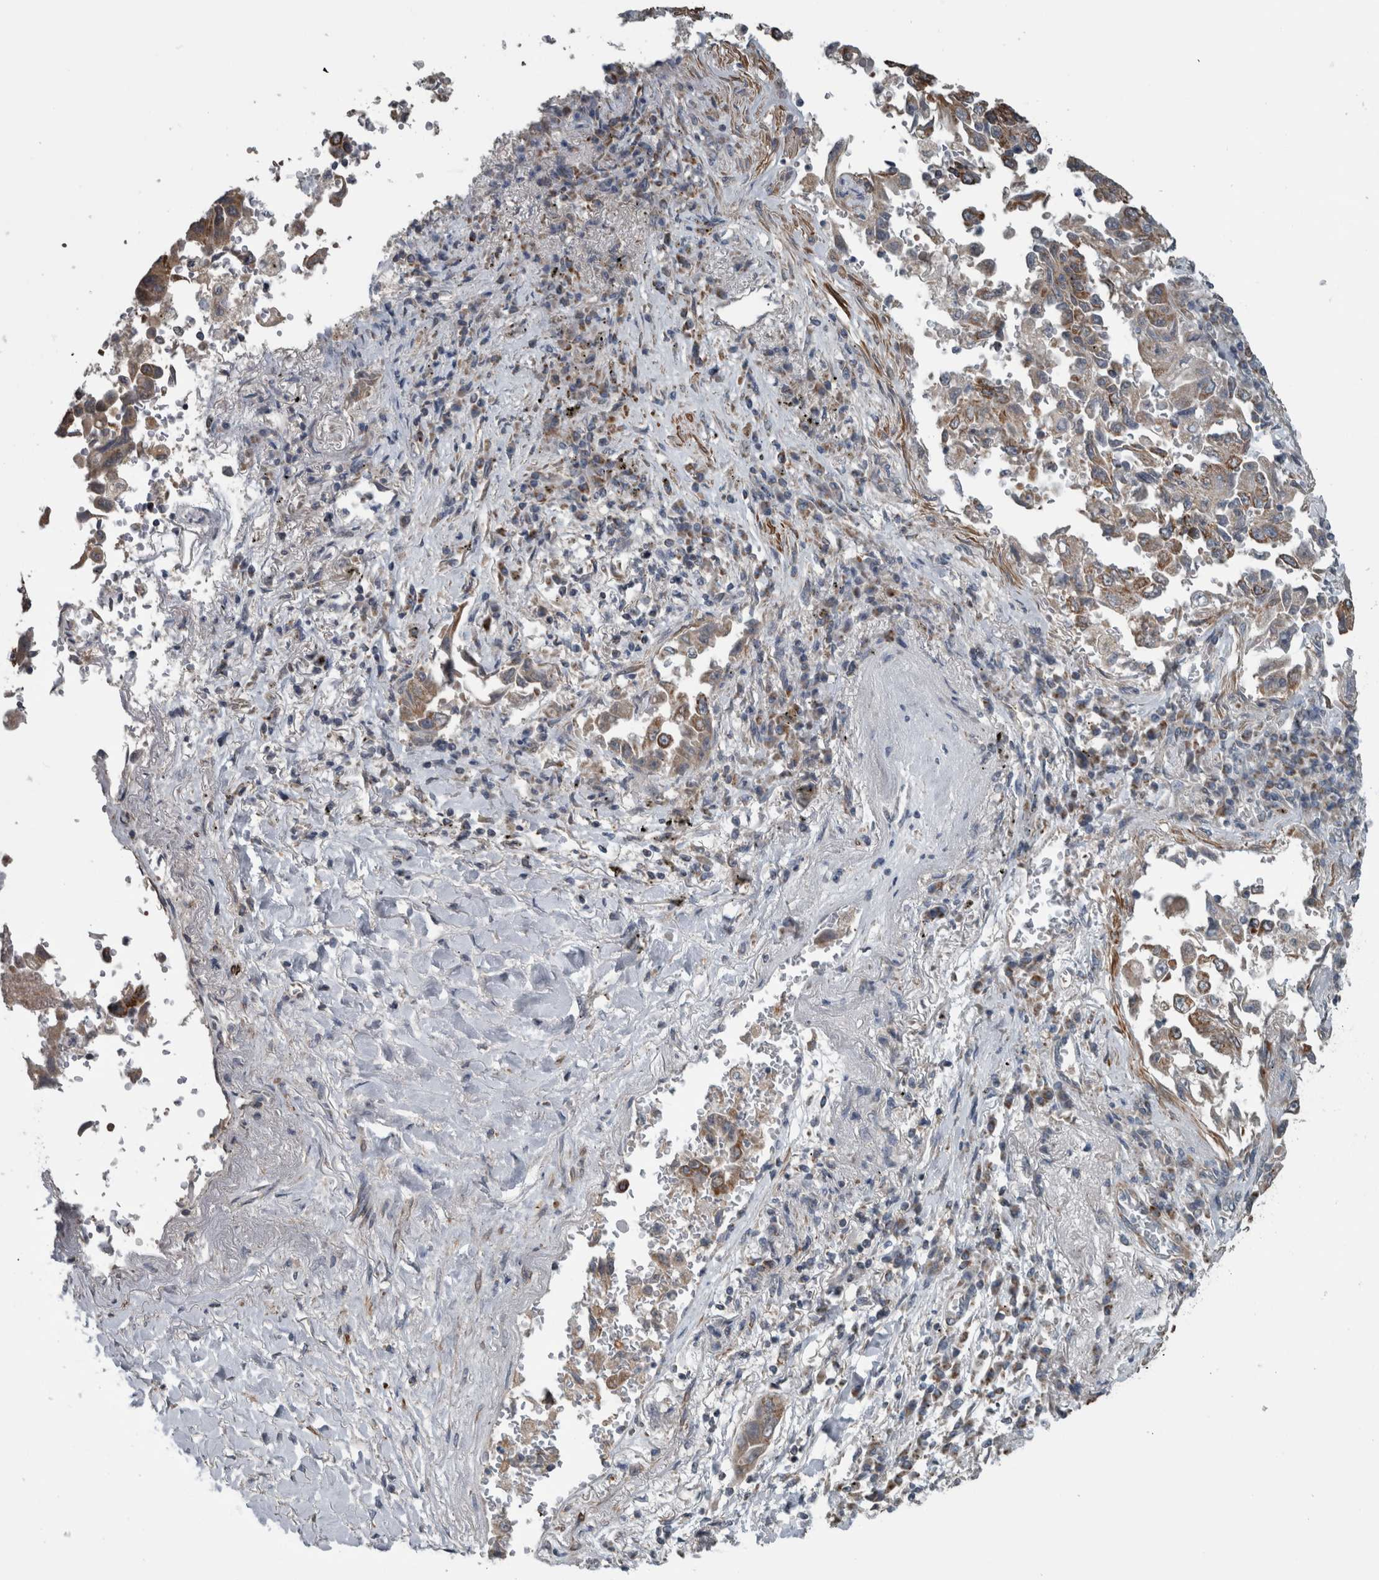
{"staining": {"intensity": "moderate", "quantity": "<25%", "location": "cytoplasmic/membranous"}, "tissue": "lung cancer", "cell_type": "Tumor cells", "image_type": "cancer", "snomed": [{"axis": "morphology", "description": "Adenocarcinoma, NOS"}, {"axis": "topography", "description": "Lung"}], "caption": "Tumor cells display moderate cytoplasmic/membranous expression in approximately <25% of cells in lung cancer (adenocarcinoma).", "gene": "ARMC1", "patient": {"sex": "female", "age": 51}}